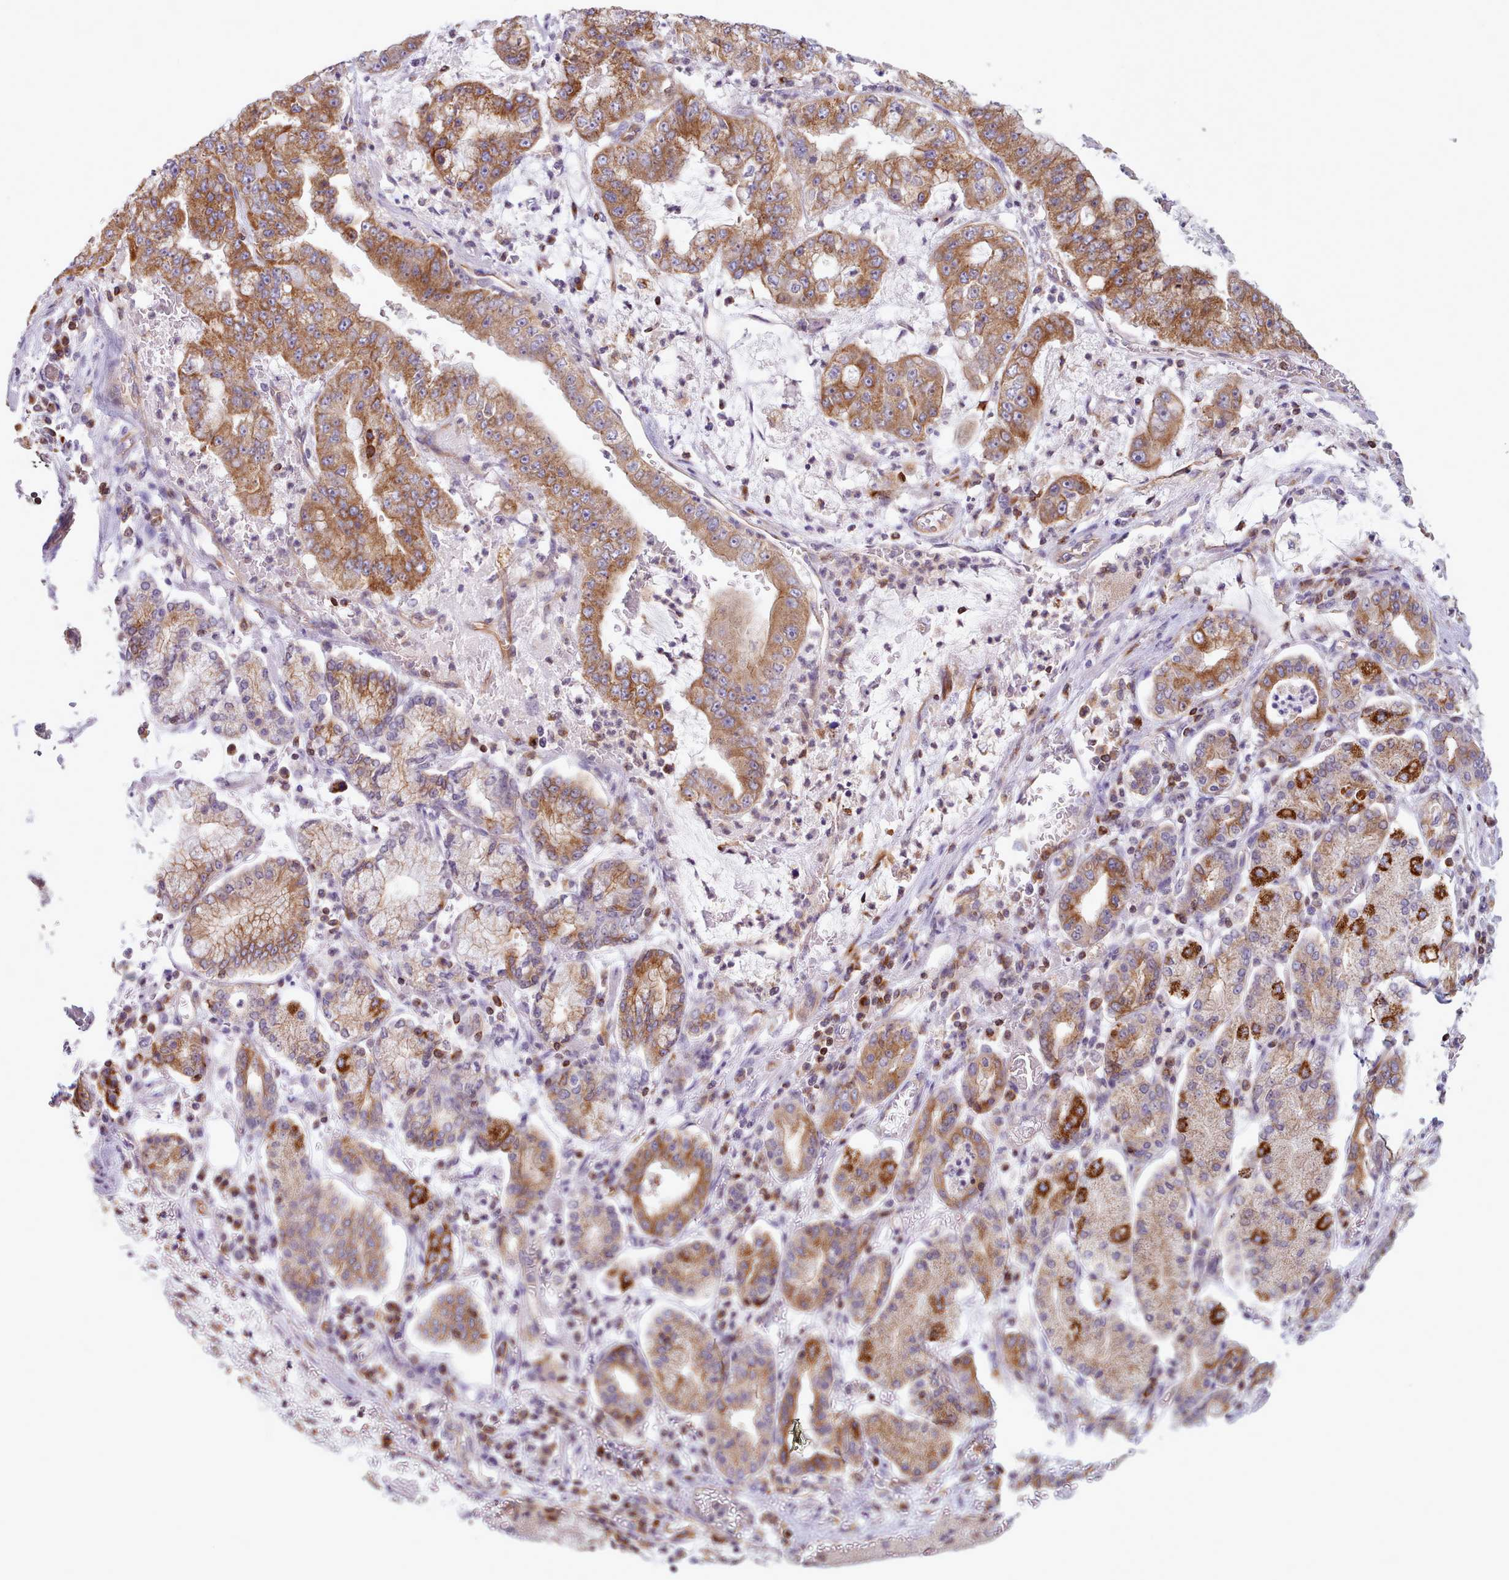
{"staining": {"intensity": "moderate", "quantity": ">75%", "location": "cytoplasmic/membranous"}, "tissue": "stomach cancer", "cell_type": "Tumor cells", "image_type": "cancer", "snomed": [{"axis": "morphology", "description": "Adenocarcinoma, NOS"}, {"axis": "topography", "description": "Stomach"}], "caption": "The photomicrograph displays immunohistochemical staining of adenocarcinoma (stomach). There is moderate cytoplasmic/membranous expression is appreciated in about >75% of tumor cells.", "gene": "CRYBG1", "patient": {"sex": "male", "age": 76}}